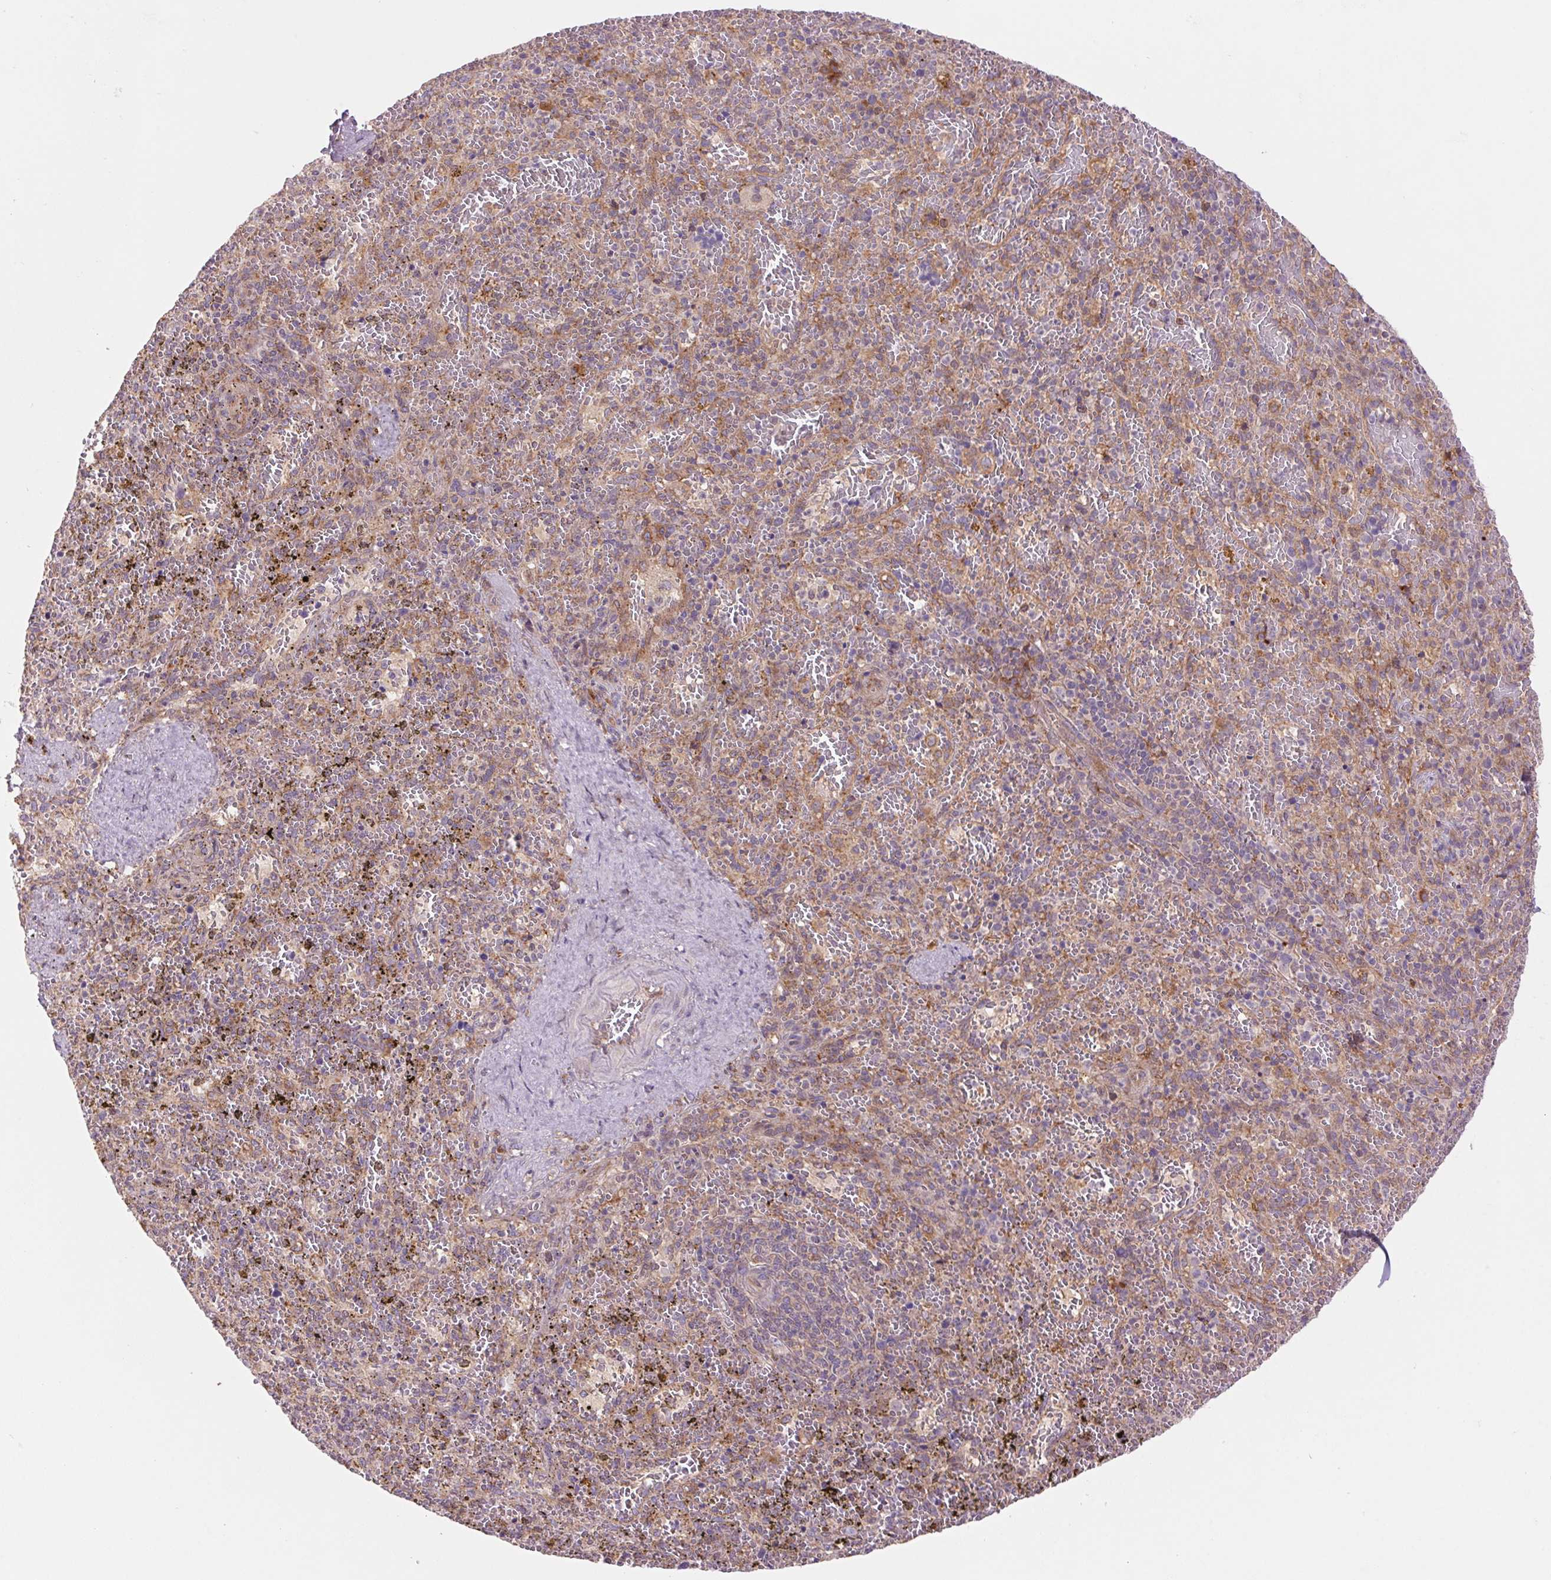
{"staining": {"intensity": "weak", "quantity": "<25%", "location": "cytoplasmic/membranous"}, "tissue": "spleen", "cell_type": "Cells in red pulp", "image_type": "normal", "snomed": [{"axis": "morphology", "description": "Normal tissue, NOS"}, {"axis": "topography", "description": "Spleen"}], "caption": "High magnification brightfield microscopy of benign spleen stained with DAB (brown) and counterstained with hematoxylin (blue): cells in red pulp show no significant expression. (Stains: DAB immunohistochemistry (IHC) with hematoxylin counter stain, Microscopy: brightfield microscopy at high magnification).", "gene": "KLHL20", "patient": {"sex": "female", "age": 50}}